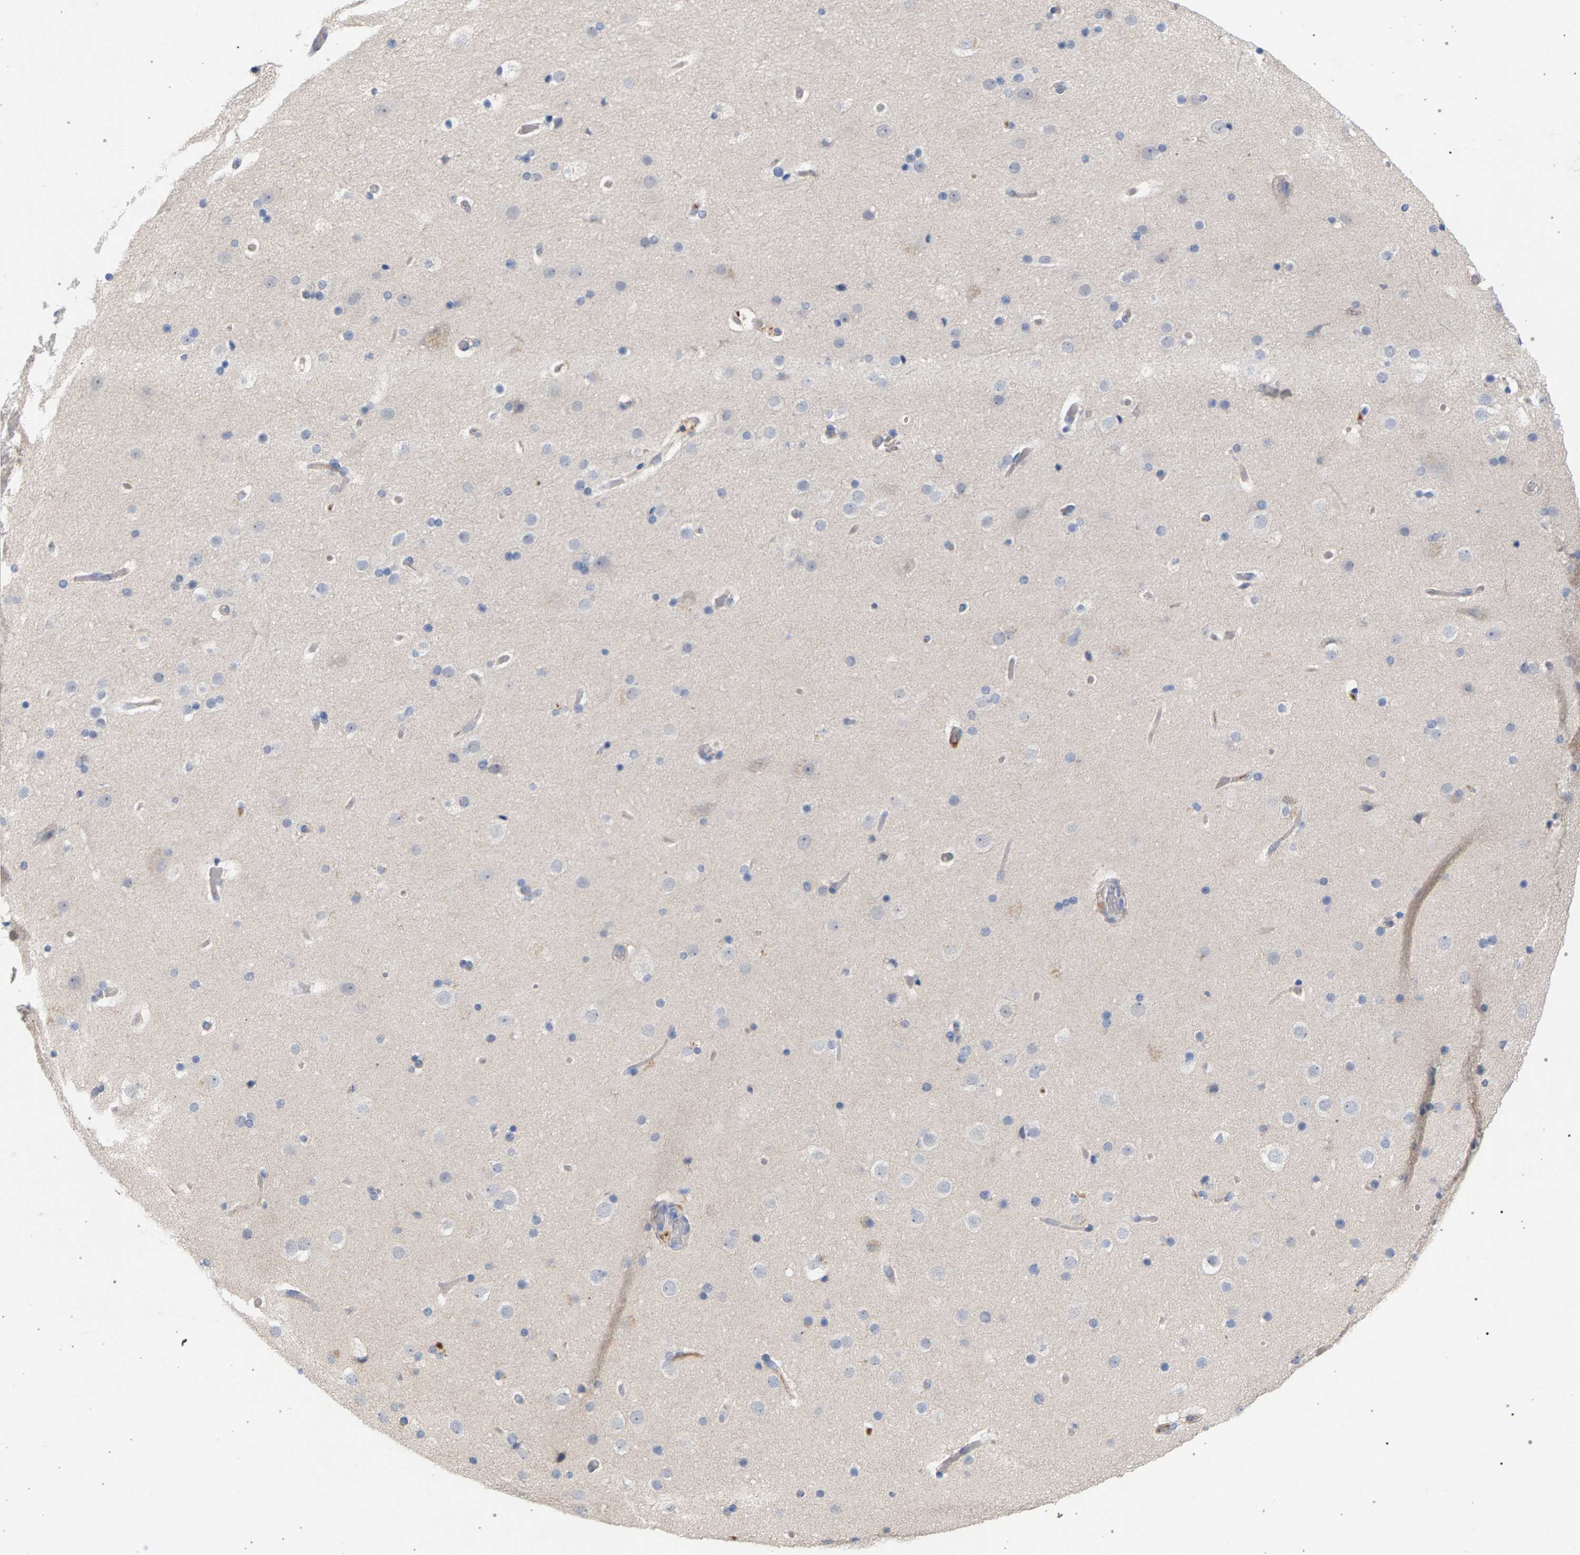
{"staining": {"intensity": "negative", "quantity": "none", "location": "none"}, "tissue": "cerebral cortex", "cell_type": "Endothelial cells", "image_type": "normal", "snomed": [{"axis": "morphology", "description": "Normal tissue, NOS"}, {"axis": "topography", "description": "Cerebral cortex"}], "caption": "Immunohistochemistry (IHC) histopathology image of normal cerebral cortex: cerebral cortex stained with DAB shows no significant protein staining in endothelial cells.", "gene": "MAMDC2", "patient": {"sex": "male", "age": 57}}